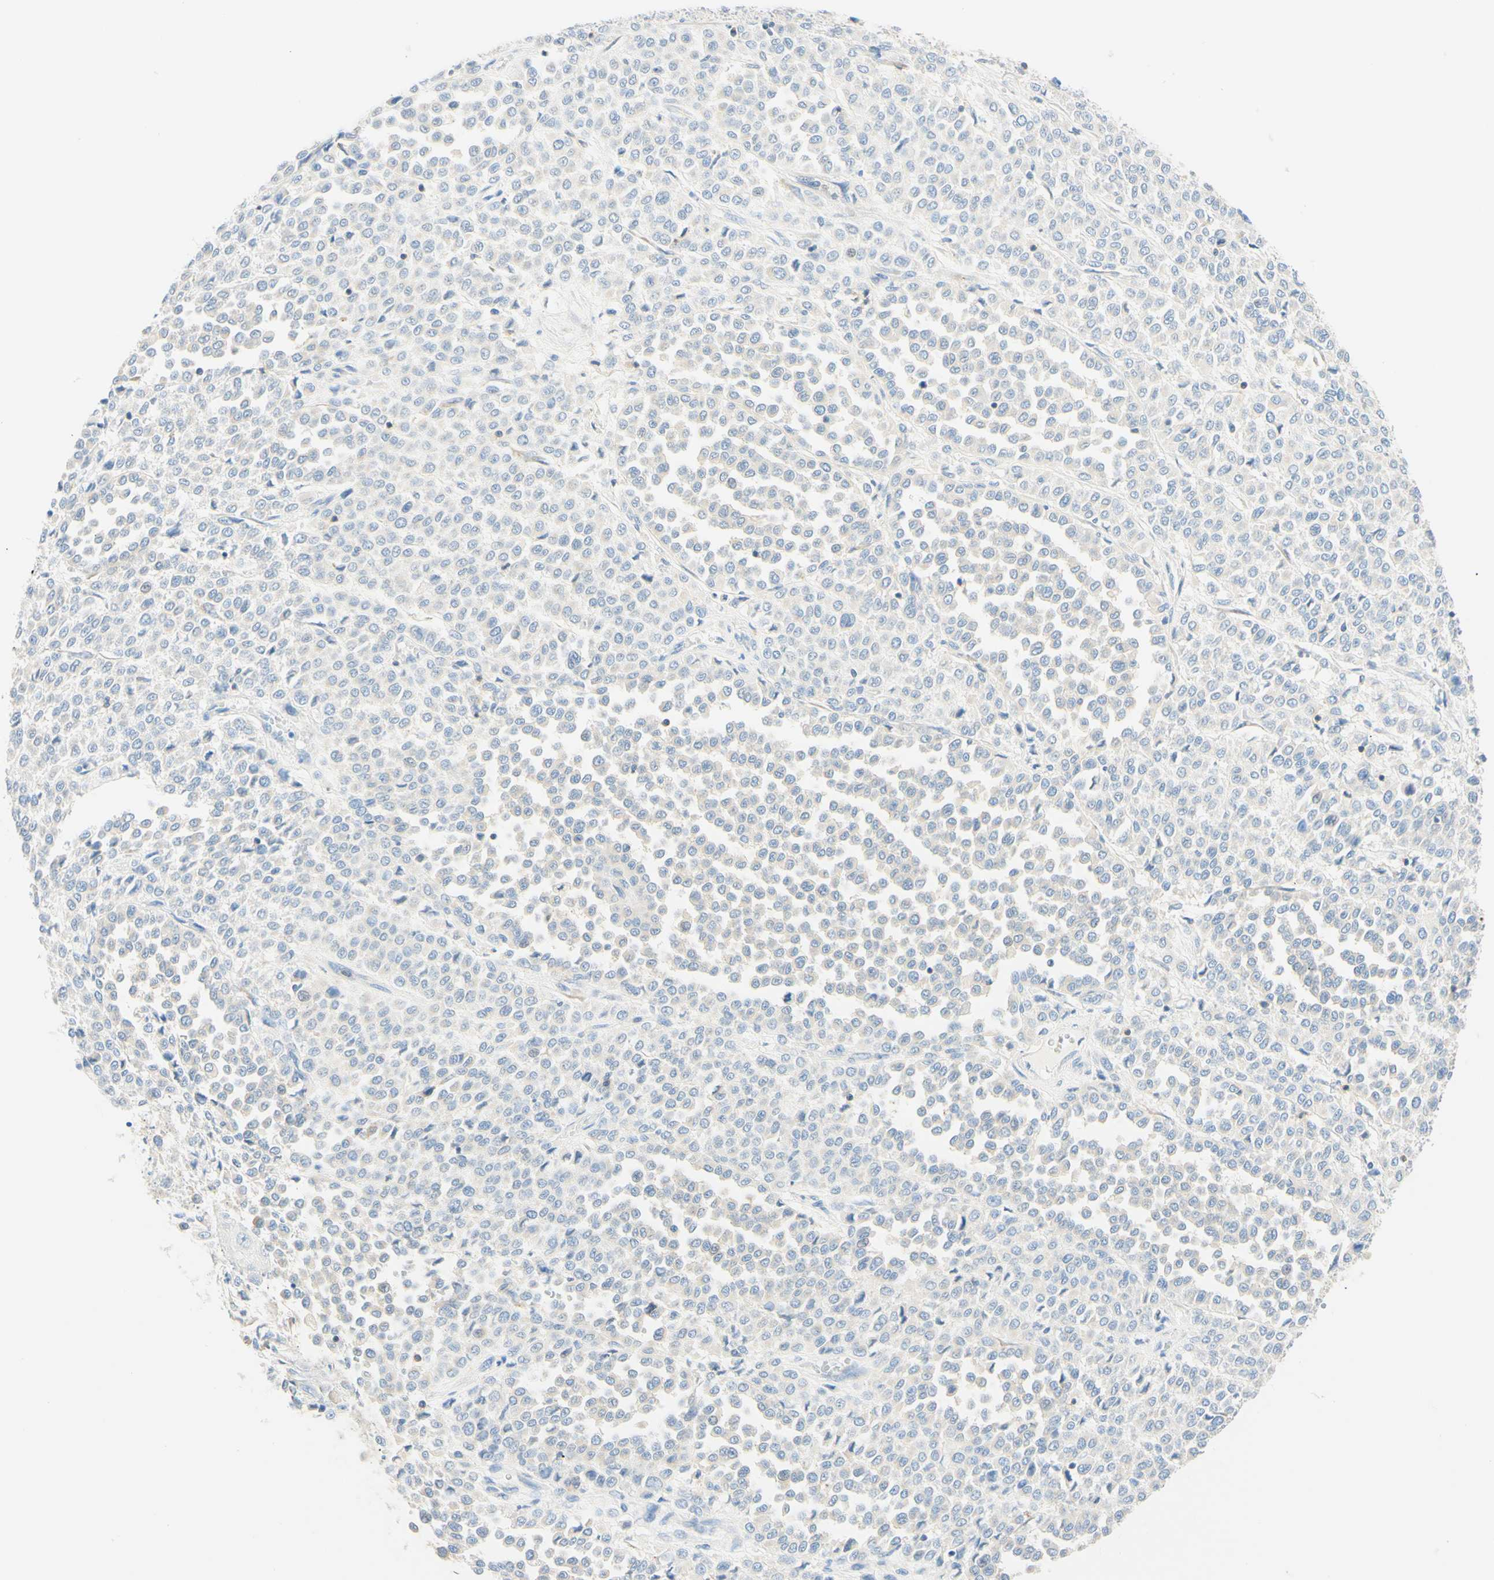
{"staining": {"intensity": "negative", "quantity": "none", "location": "none"}, "tissue": "melanoma", "cell_type": "Tumor cells", "image_type": "cancer", "snomed": [{"axis": "morphology", "description": "Malignant melanoma, Metastatic site"}, {"axis": "topography", "description": "Pancreas"}], "caption": "The micrograph shows no significant positivity in tumor cells of melanoma.", "gene": "LAT", "patient": {"sex": "female", "age": 30}}